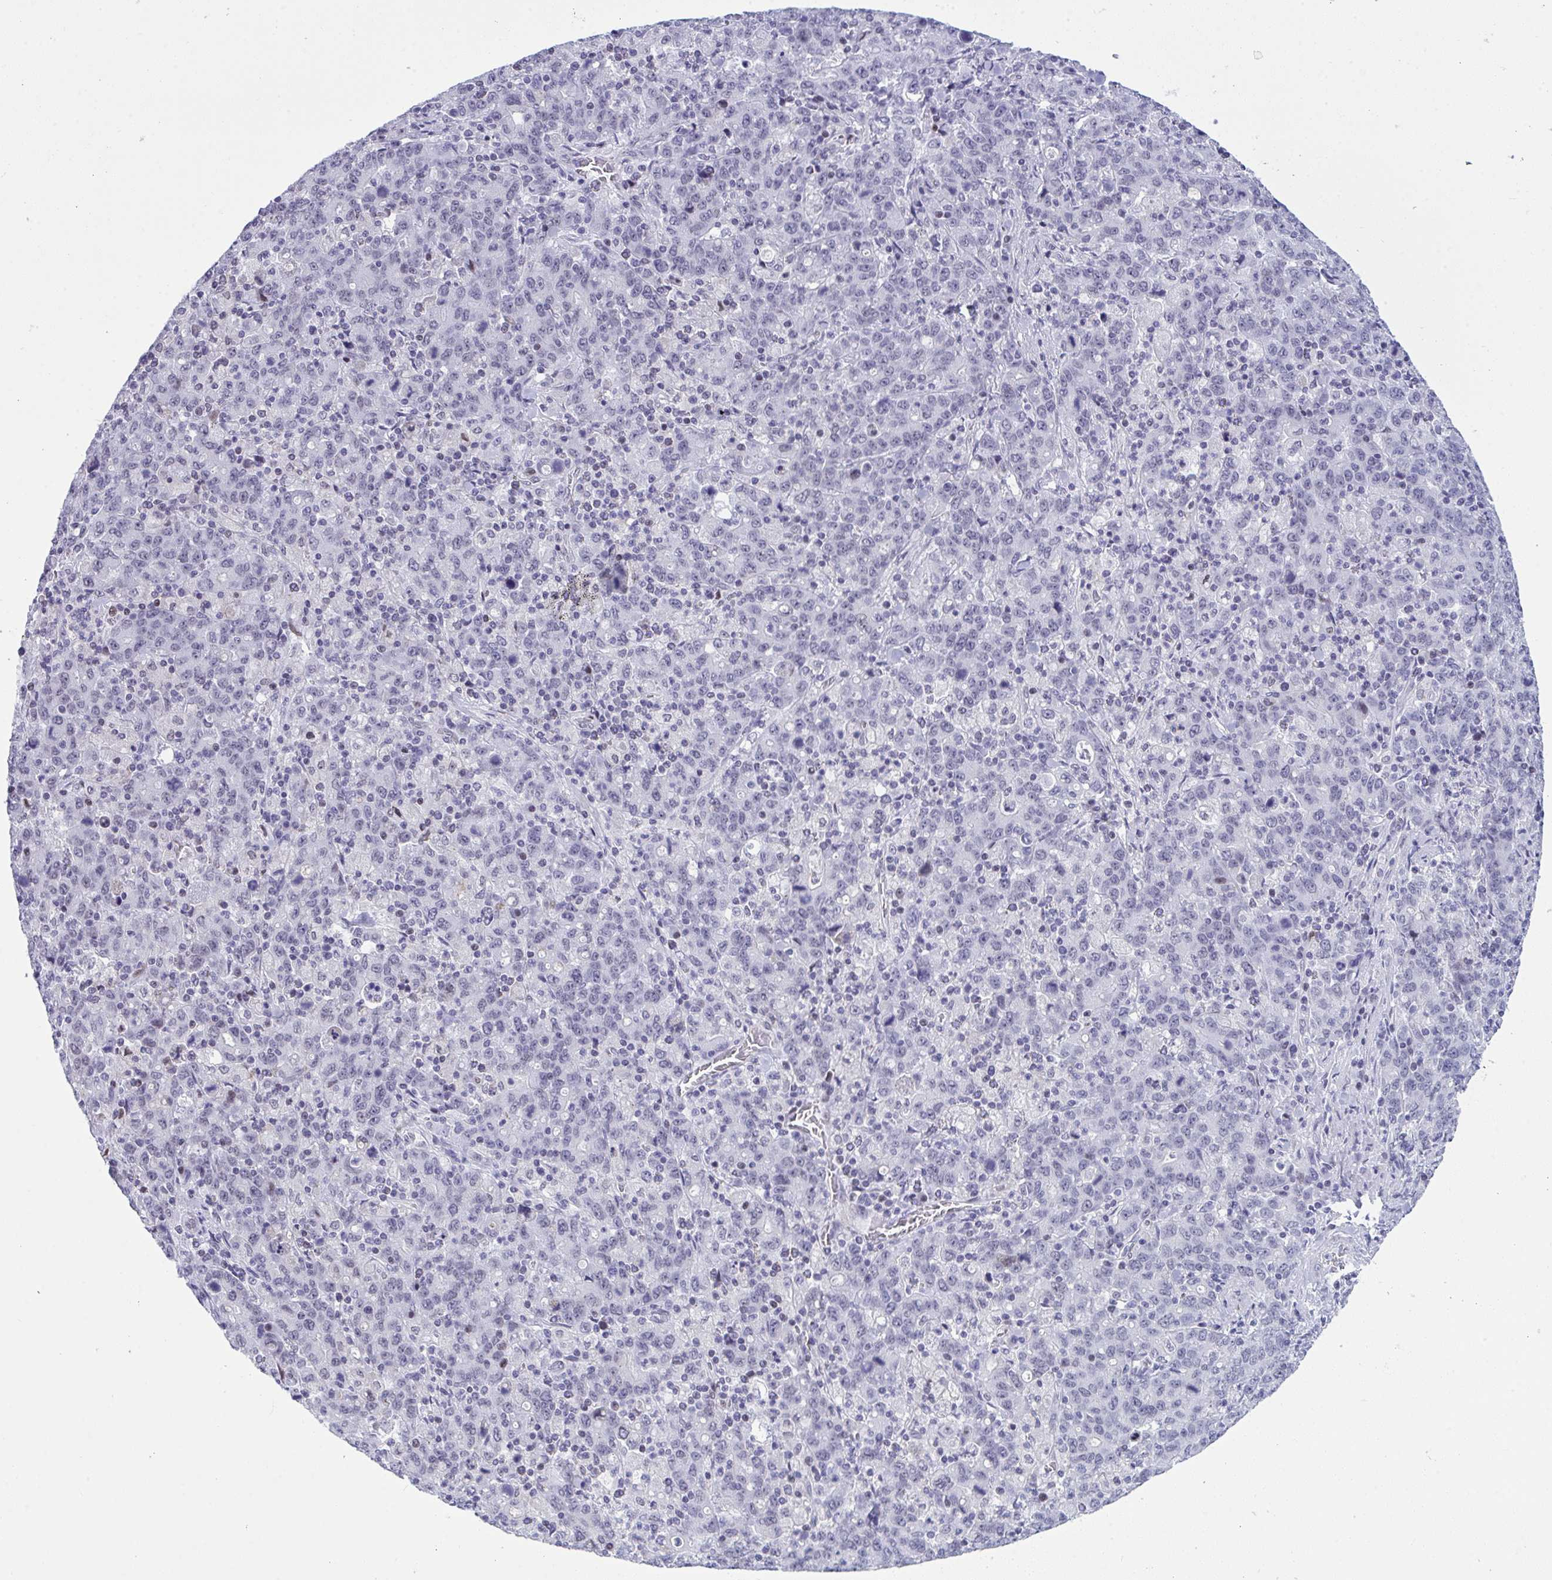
{"staining": {"intensity": "negative", "quantity": "none", "location": "none"}, "tissue": "stomach cancer", "cell_type": "Tumor cells", "image_type": "cancer", "snomed": [{"axis": "morphology", "description": "Adenocarcinoma, NOS"}, {"axis": "topography", "description": "Stomach, upper"}], "caption": "A high-resolution micrograph shows immunohistochemistry staining of adenocarcinoma (stomach), which shows no significant staining in tumor cells.", "gene": "ZFHX3", "patient": {"sex": "male", "age": 69}}